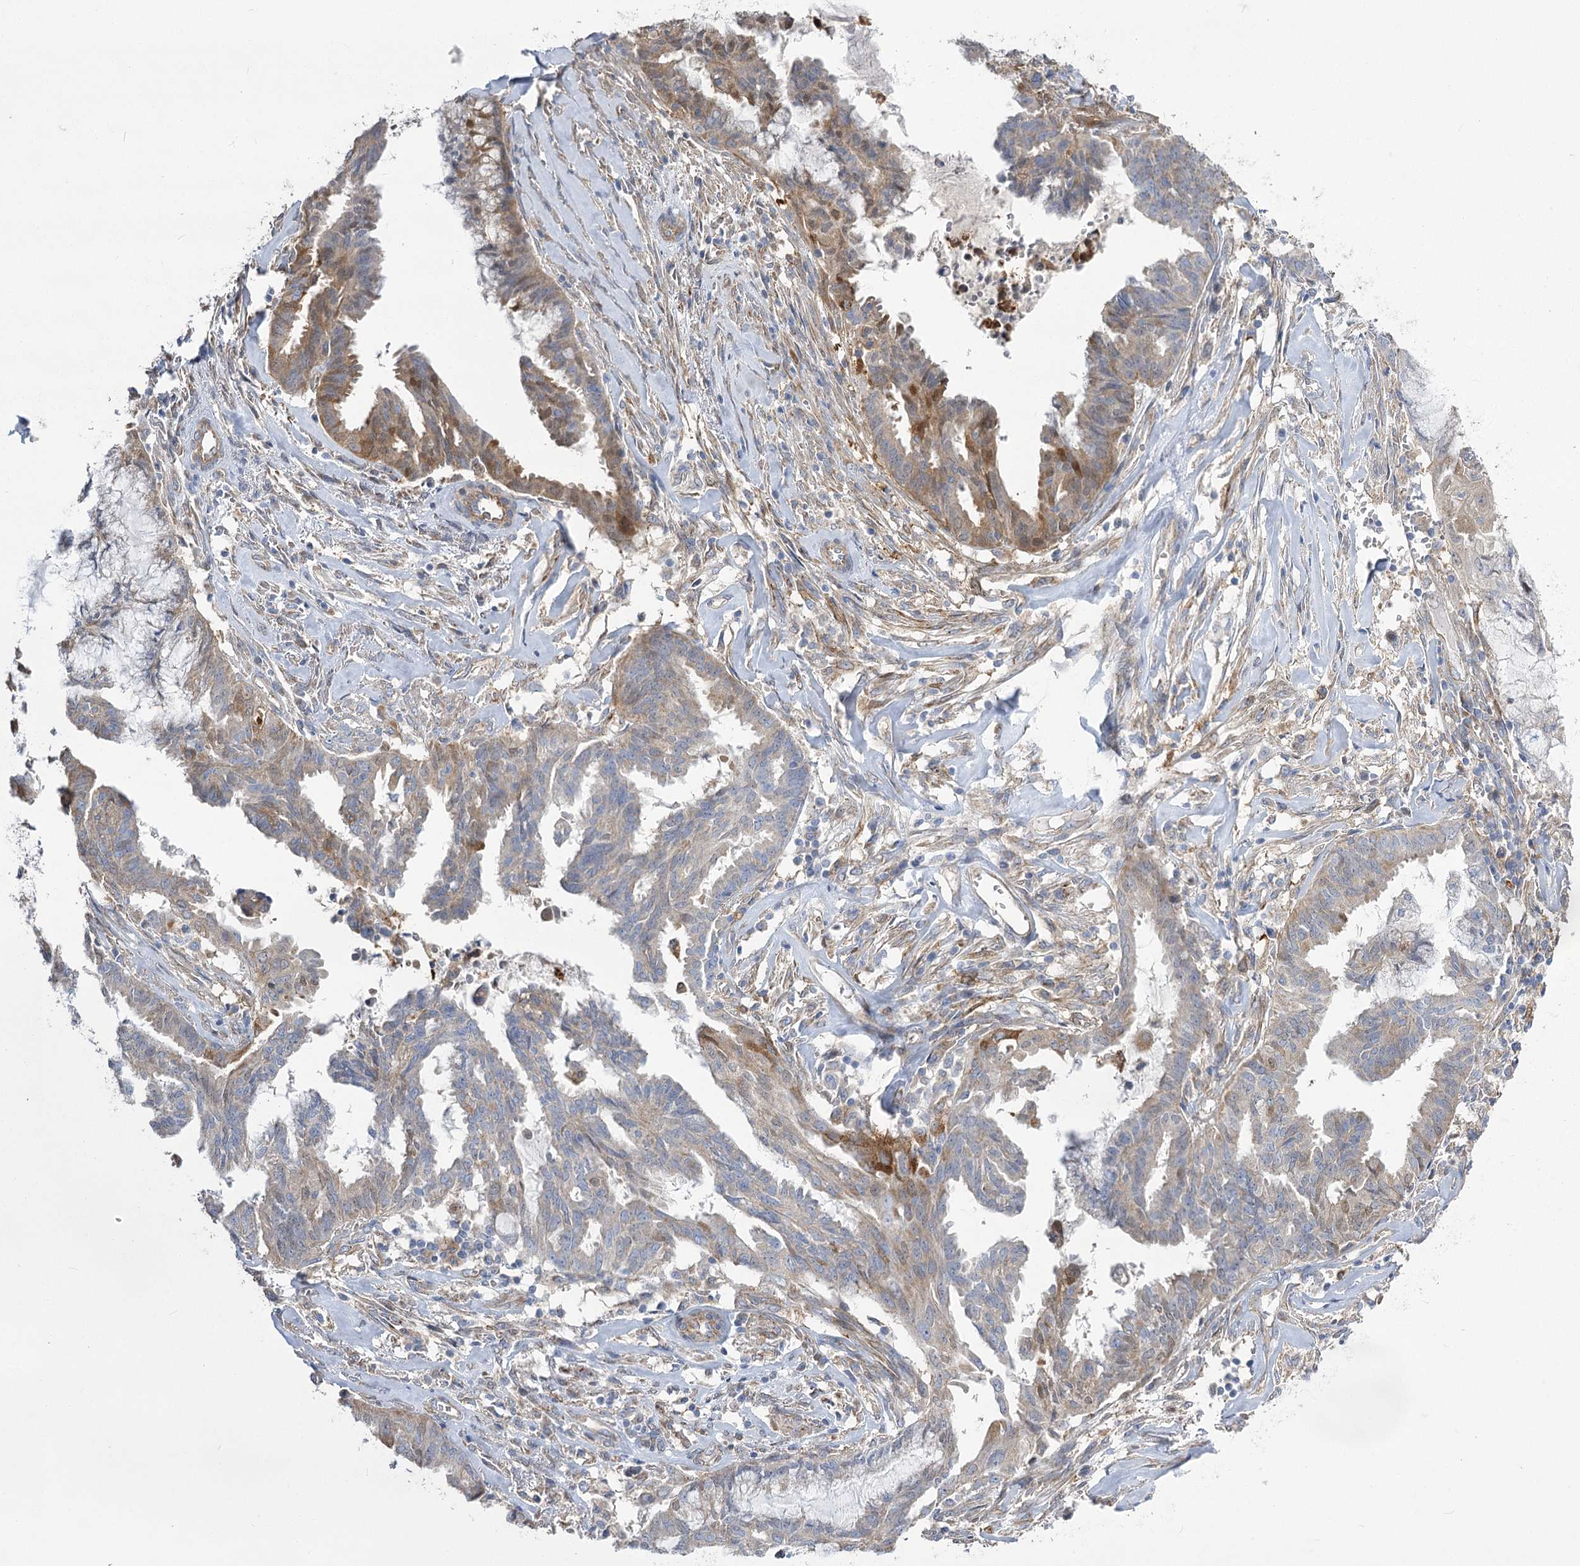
{"staining": {"intensity": "moderate", "quantity": "25%-75%", "location": "cytoplasmic/membranous"}, "tissue": "endometrial cancer", "cell_type": "Tumor cells", "image_type": "cancer", "snomed": [{"axis": "morphology", "description": "Adenocarcinoma, NOS"}, {"axis": "topography", "description": "Endometrium"}], "caption": "A histopathology image showing moderate cytoplasmic/membranous staining in about 25%-75% of tumor cells in endometrial cancer, as visualized by brown immunohistochemical staining.", "gene": "RMDN2", "patient": {"sex": "female", "age": 86}}